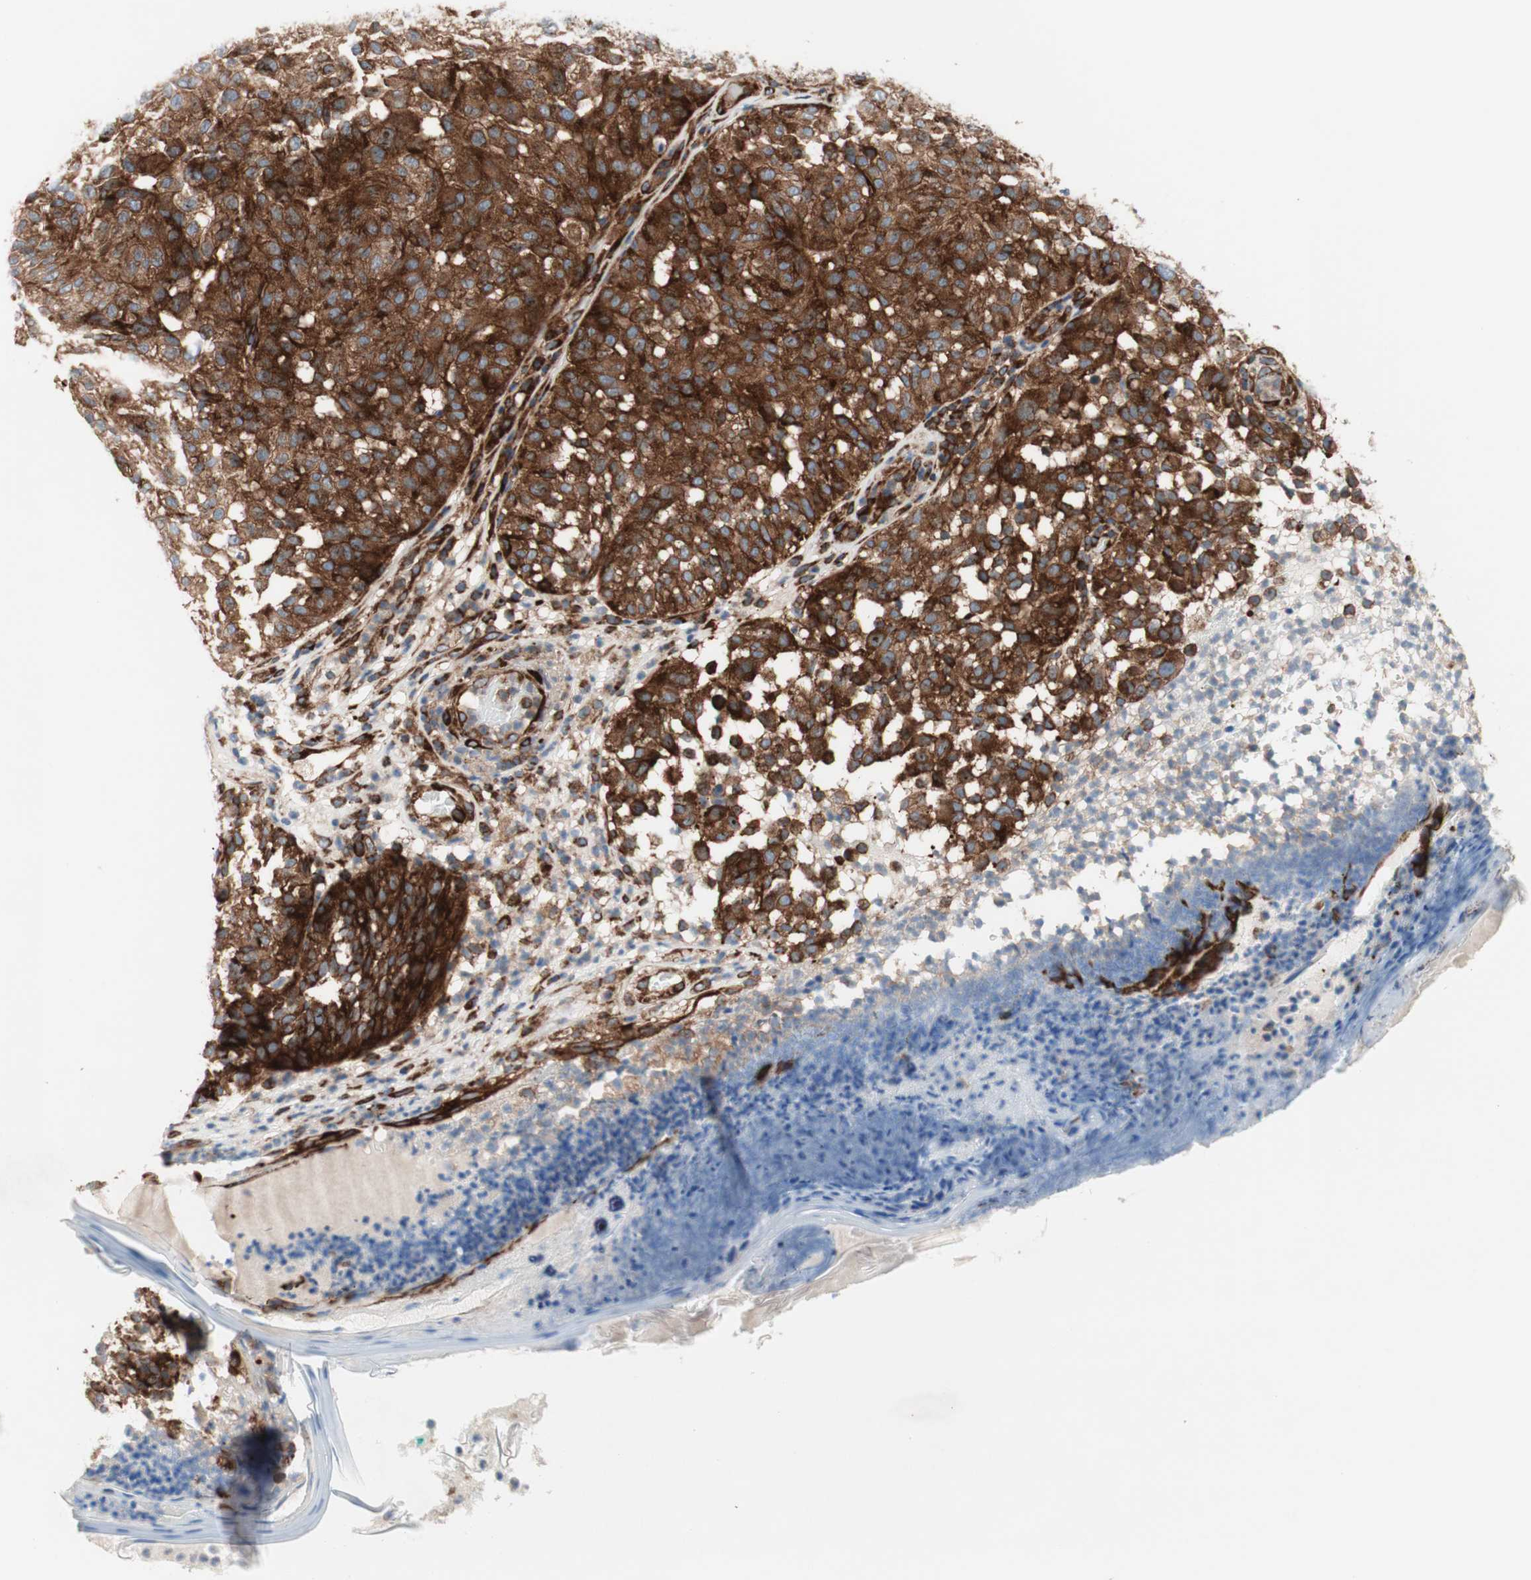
{"staining": {"intensity": "strong", "quantity": ">75%", "location": "cytoplasmic/membranous"}, "tissue": "melanoma", "cell_type": "Tumor cells", "image_type": "cancer", "snomed": [{"axis": "morphology", "description": "Malignant melanoma, NOS"}, {"axis": "topography", "description": "Skin"}], "caption": "Melanoma stained with a brown dye exhibits strong cytoplasmic/membranous positive positivity in about >75% of tumor cells.", "gene": "CCN4", "patient": {"sex": "female", "age": 46}}